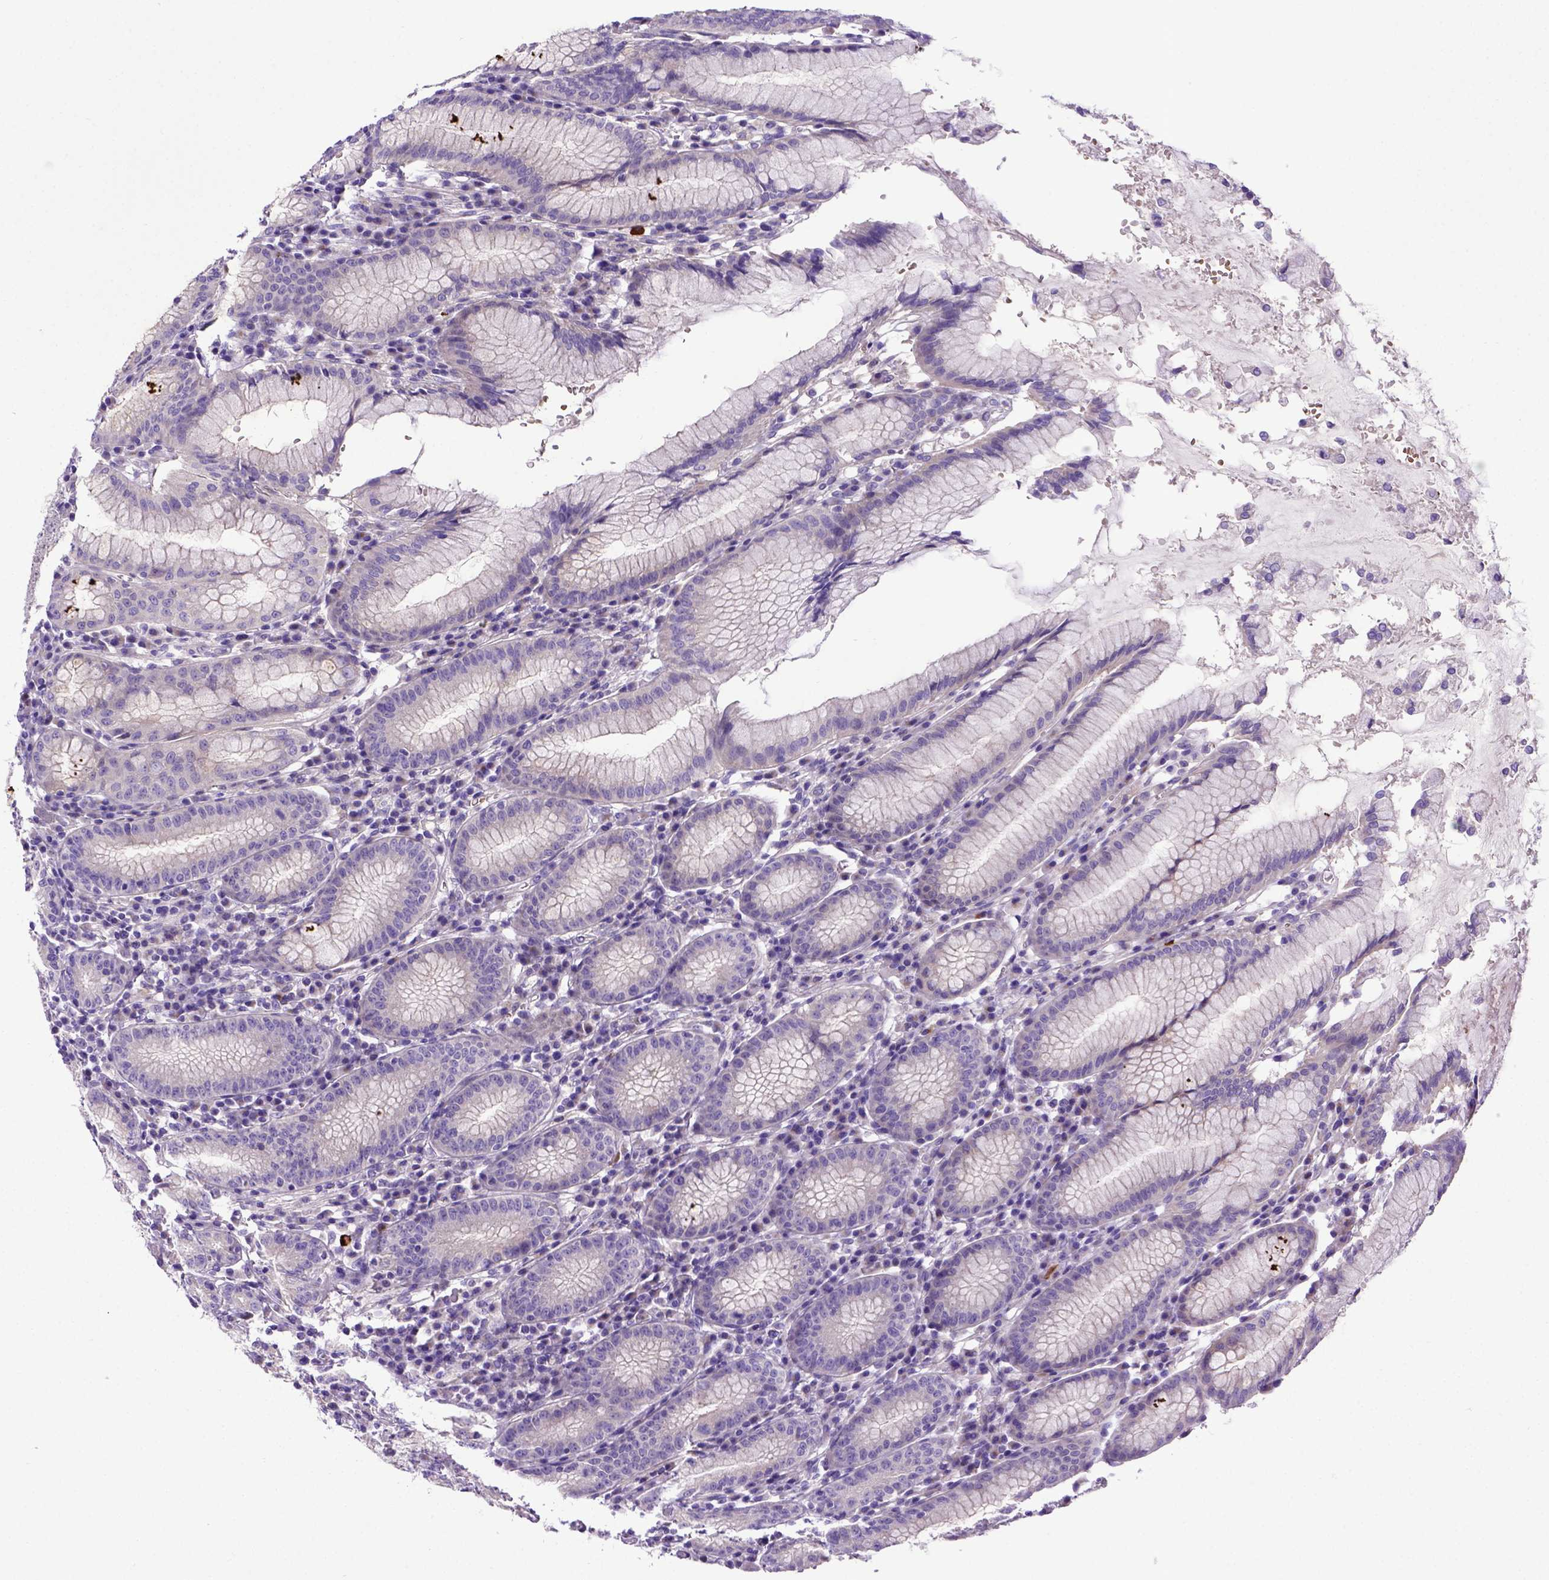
{"staining": {"intensity": "negative", "quantity": "none", "location": "none"}, "tissue": "stomach", "cell_type": "Glandular cells", "image_type": "normal", "snomed": [{"axis": "morphology", "description": "Normal tissue, NOS"}, {"axis": "topography", "description": "Stomach"}], "caption": "Immunohistochemistry image of benign stomach stained for a protein (brown), which reveals no positivity in glandular cells. Nuclei are stained in blue.", "gene": "ADAM12", "patient": {"sex": "male", "age": 55}}